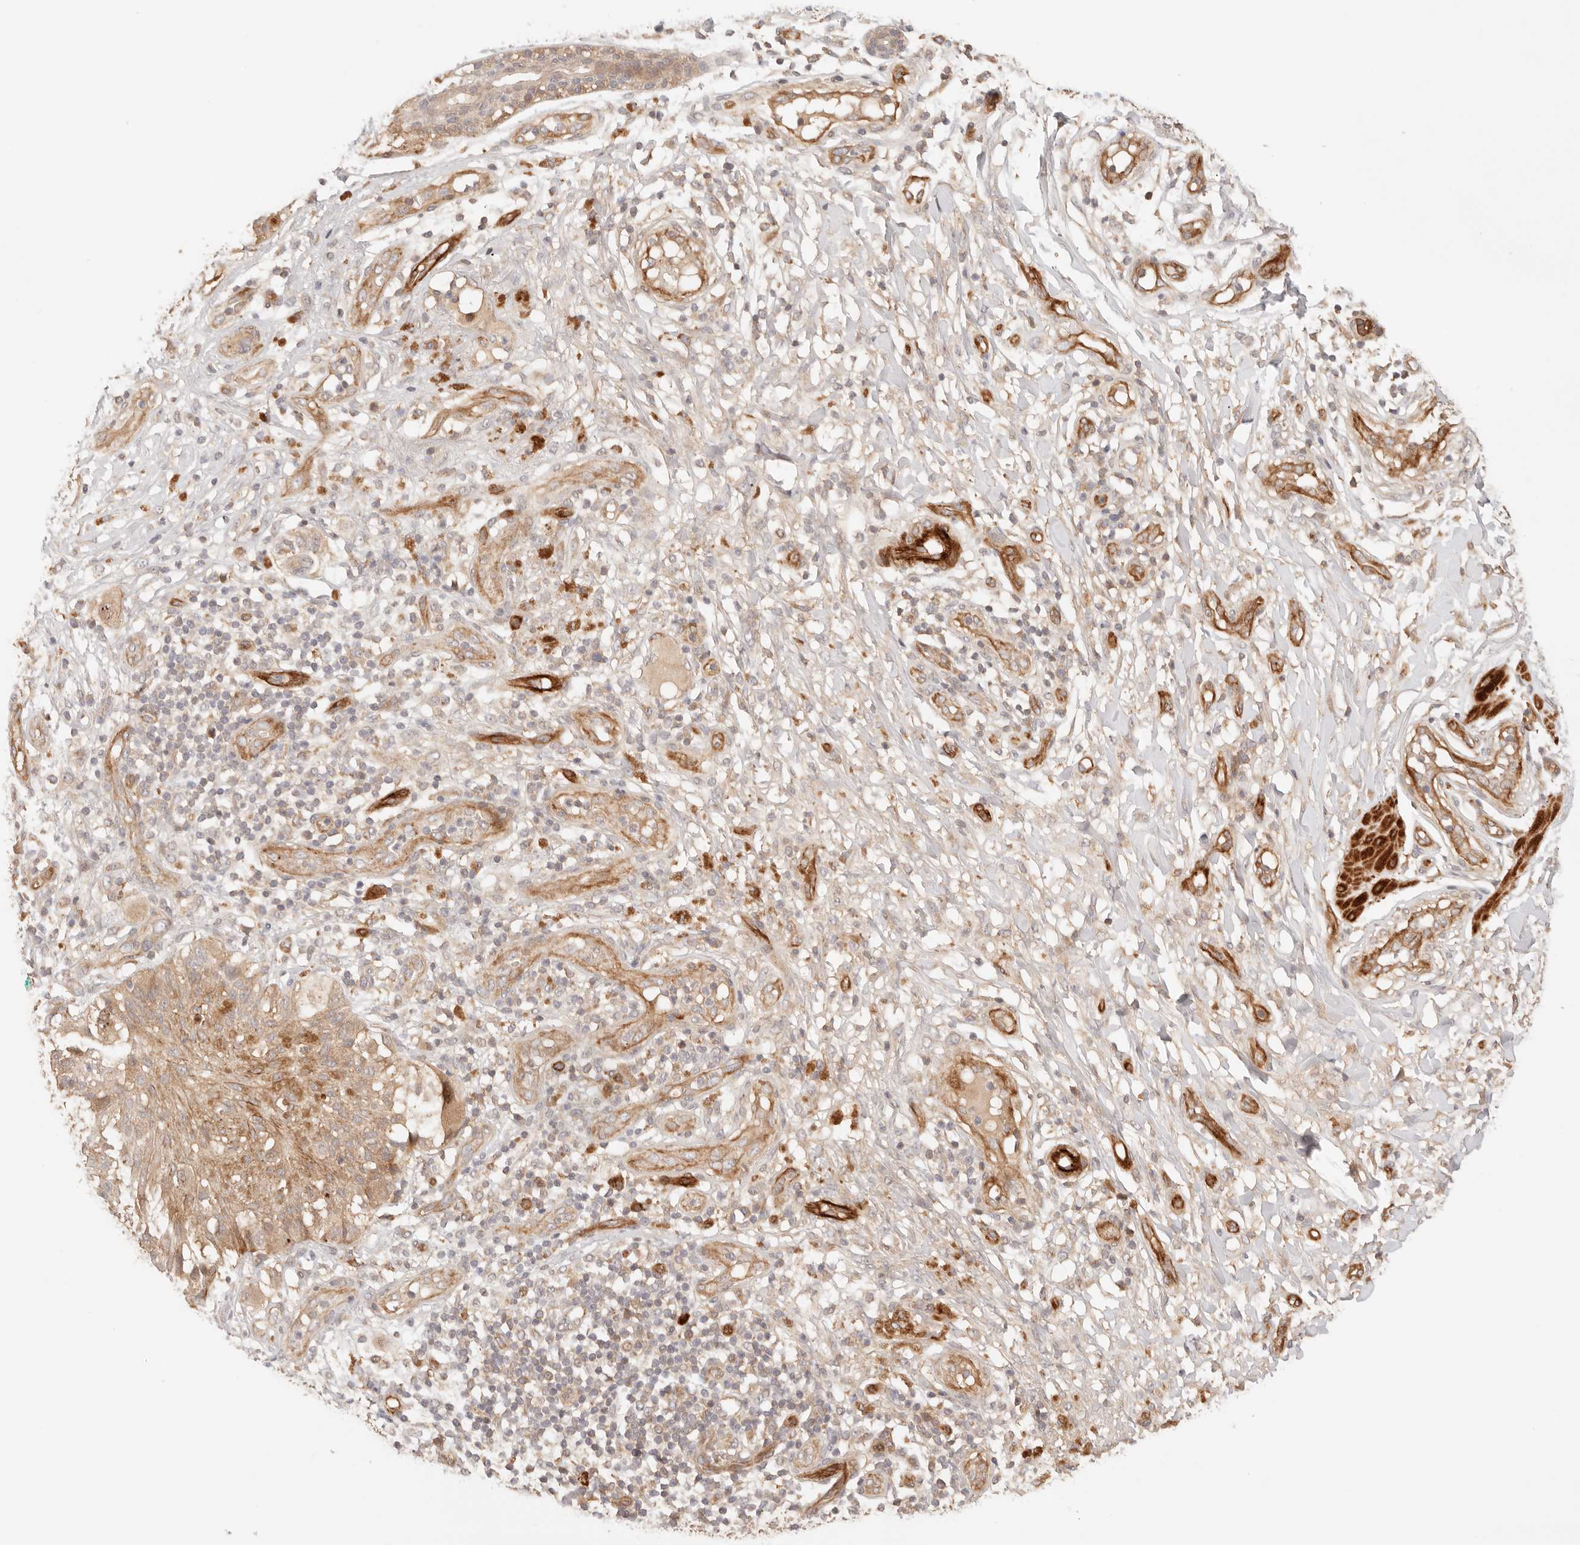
{"staining": {"intensity": "moderate", "quantity": ">75%", "location": "cytoplasmic/membranous"}, "tissue": "melanoma", "cell_type": "Tumor cells", "image_type": "cancer", "snomed": [{"axis": "morphology", "description": "Malignant melanoma, NOS"}, {"axis": "topography", "description": "Skin"}], "caption": "Melanoma tissue reveals moderate cytoplasmic/membranous positivity in about >75% of tumor cells, visualized by immunohistochemistry.", "gene": "IL1R2", "patient": {"sex": "female", "age": 81}}